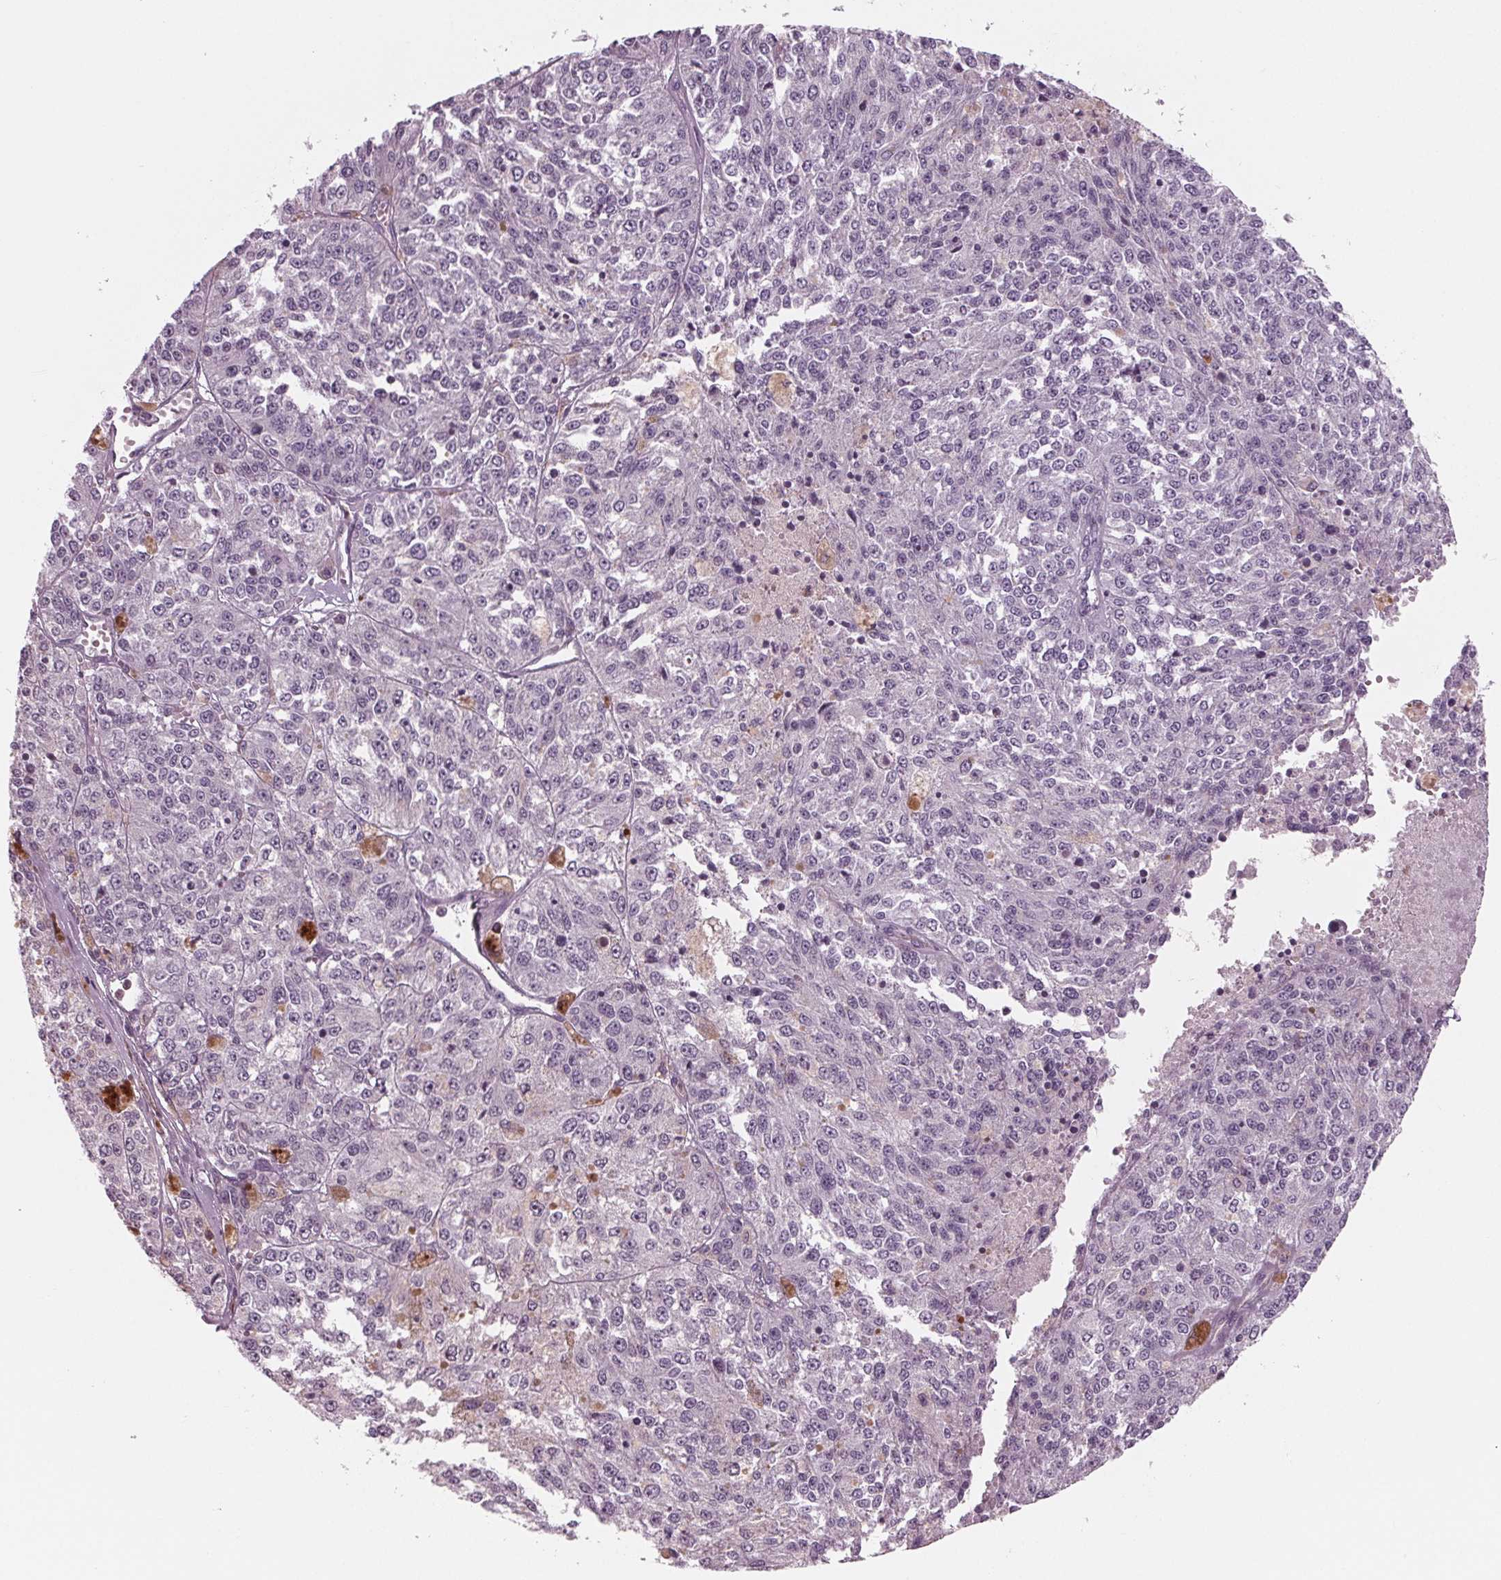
{"staining": {"intensity": "negative", "quantity": "none", "location": "none"}, "tissue": "melanoma", "cell_type": "Tumor cells", "image_type": "cancer", "snomed": [{"axis": "morphology", "description": "Malignant melanoma, Metastatic site"}, {"axis": "topography", "description": "Lymph node"}], "caption": "Protein analysis of malignant melanoma (metastatic site) displays no significant positivity in tumor cells. (DAB IHC with hematoxylin counter stain).", "gene": "ARHGAP25", "patient": {"sex": "female", "age": 64}}